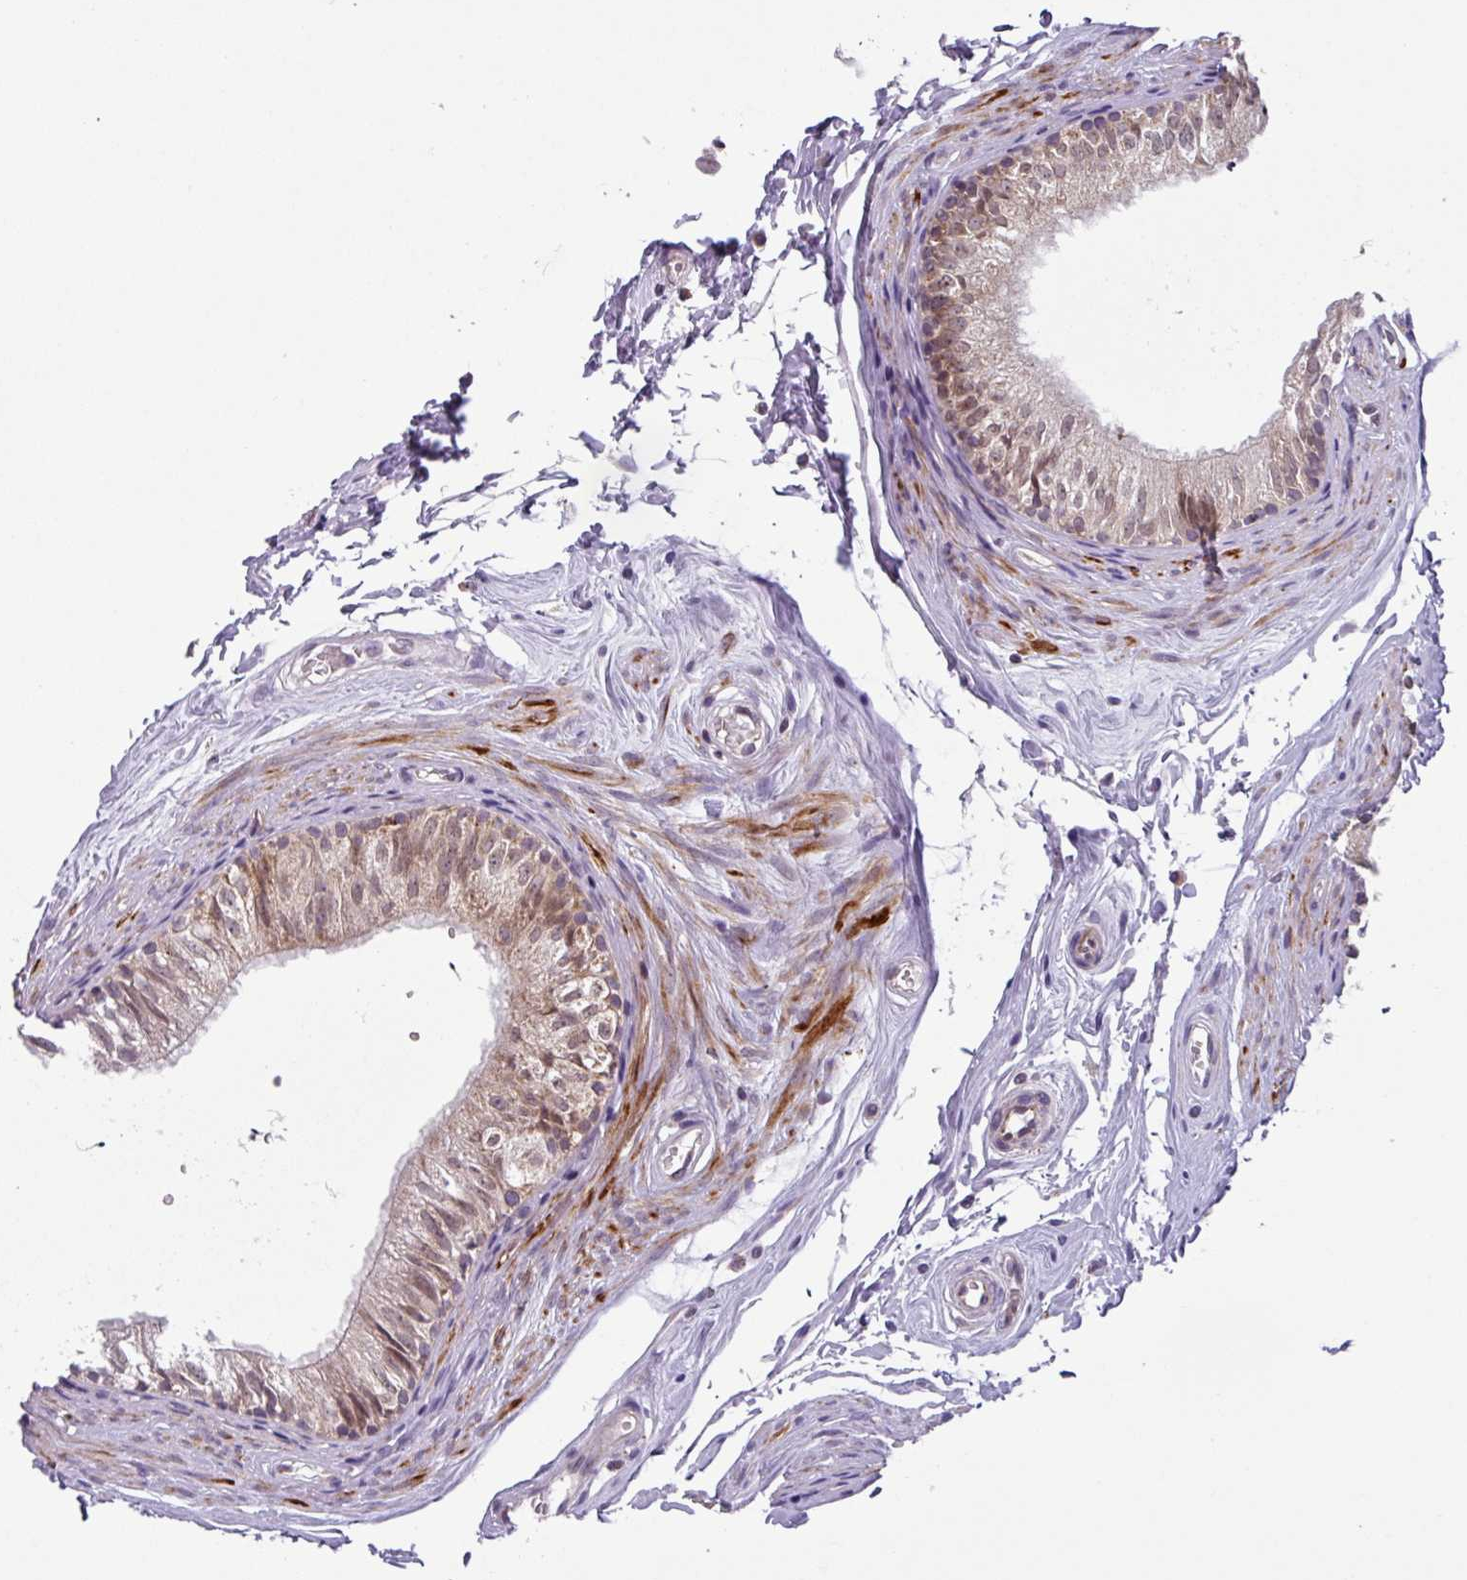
{"staining": {"intensity": "weak", "quantity": ">75%", "location": "cytoplasmic/membranous,nuclear"}, "tissue": "epididymis", "cell_type": "Glandular cells", "image_type": "normal", "snomed": [{"axis": "morphology", "description": "Normal tissue, NOS"}, {"axis": "topography", "description": "Epididymis"}], "caption": "IHC (DAB) staining of benign epididymis shows weak cytoplasmic/membranous,nuclear protein expression in about >75% of glandular cells. (Brightfield microscopy of DAB IHC at high magnification).", "gene": "AKIRIN1", "patient": {"sex": "male", "age": 56}}